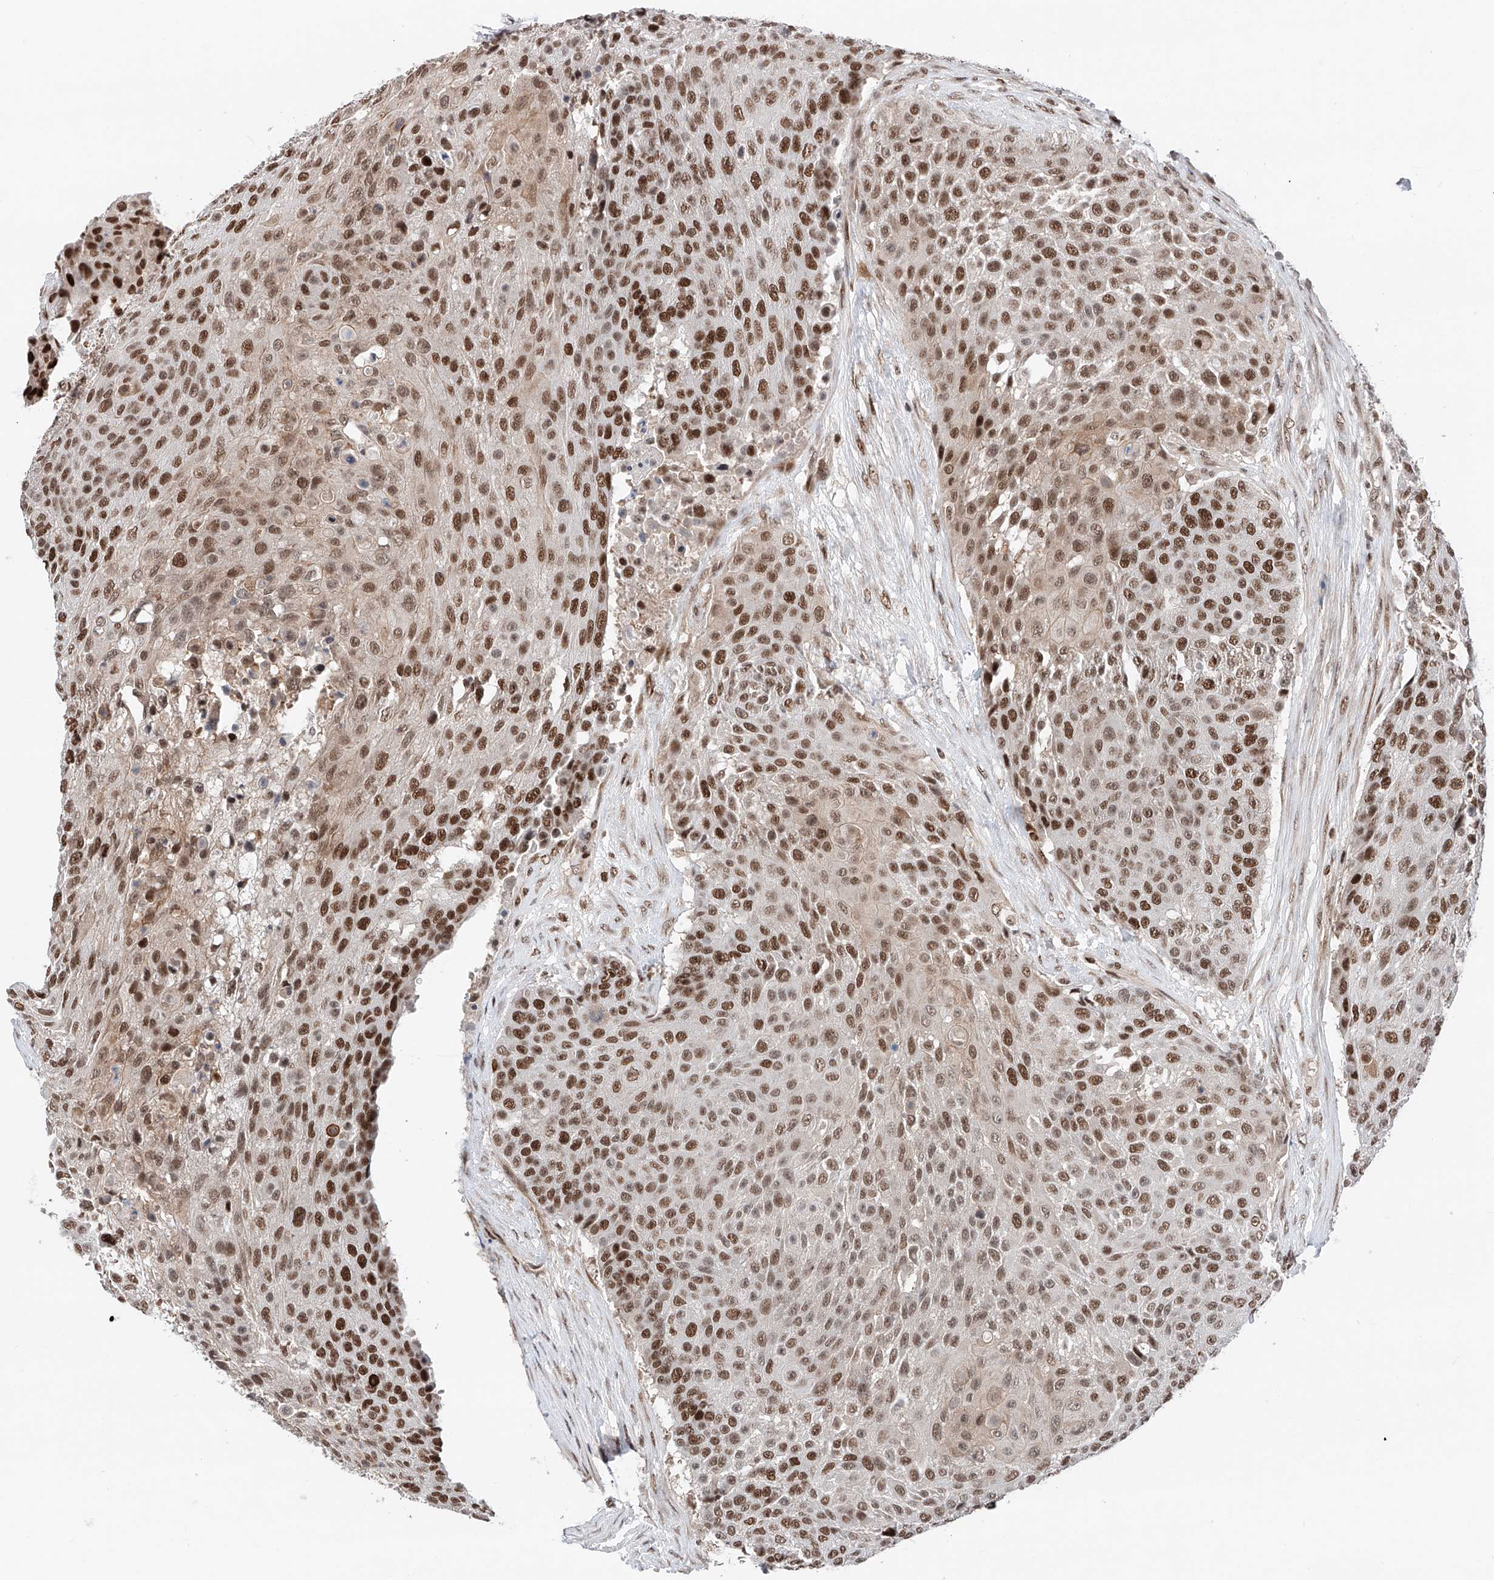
{"staining": {"intensity": "strong", "quantity": ">75%", "location": "nuclear"}, "tissue": "urothelial cancer", "cell_type": "Tumor cells", "image_type": "cancer", "snomed": [{"axis": "morphology", "description": "Urothelial carcinoma, High grade"}, {"axis": "topography", "description": "Urinary bladder"}], "caption": "Immunohistochemistry image of neoplastic tissue: human urothelial cancer stained using IHC exhibits high levels of strong protein expression localized specifically in the nuclear of tumor cells, appearing as a nuclear brown color.", "gene": "SNRNP200", "patient": {"sex": "female", "age": 63}}